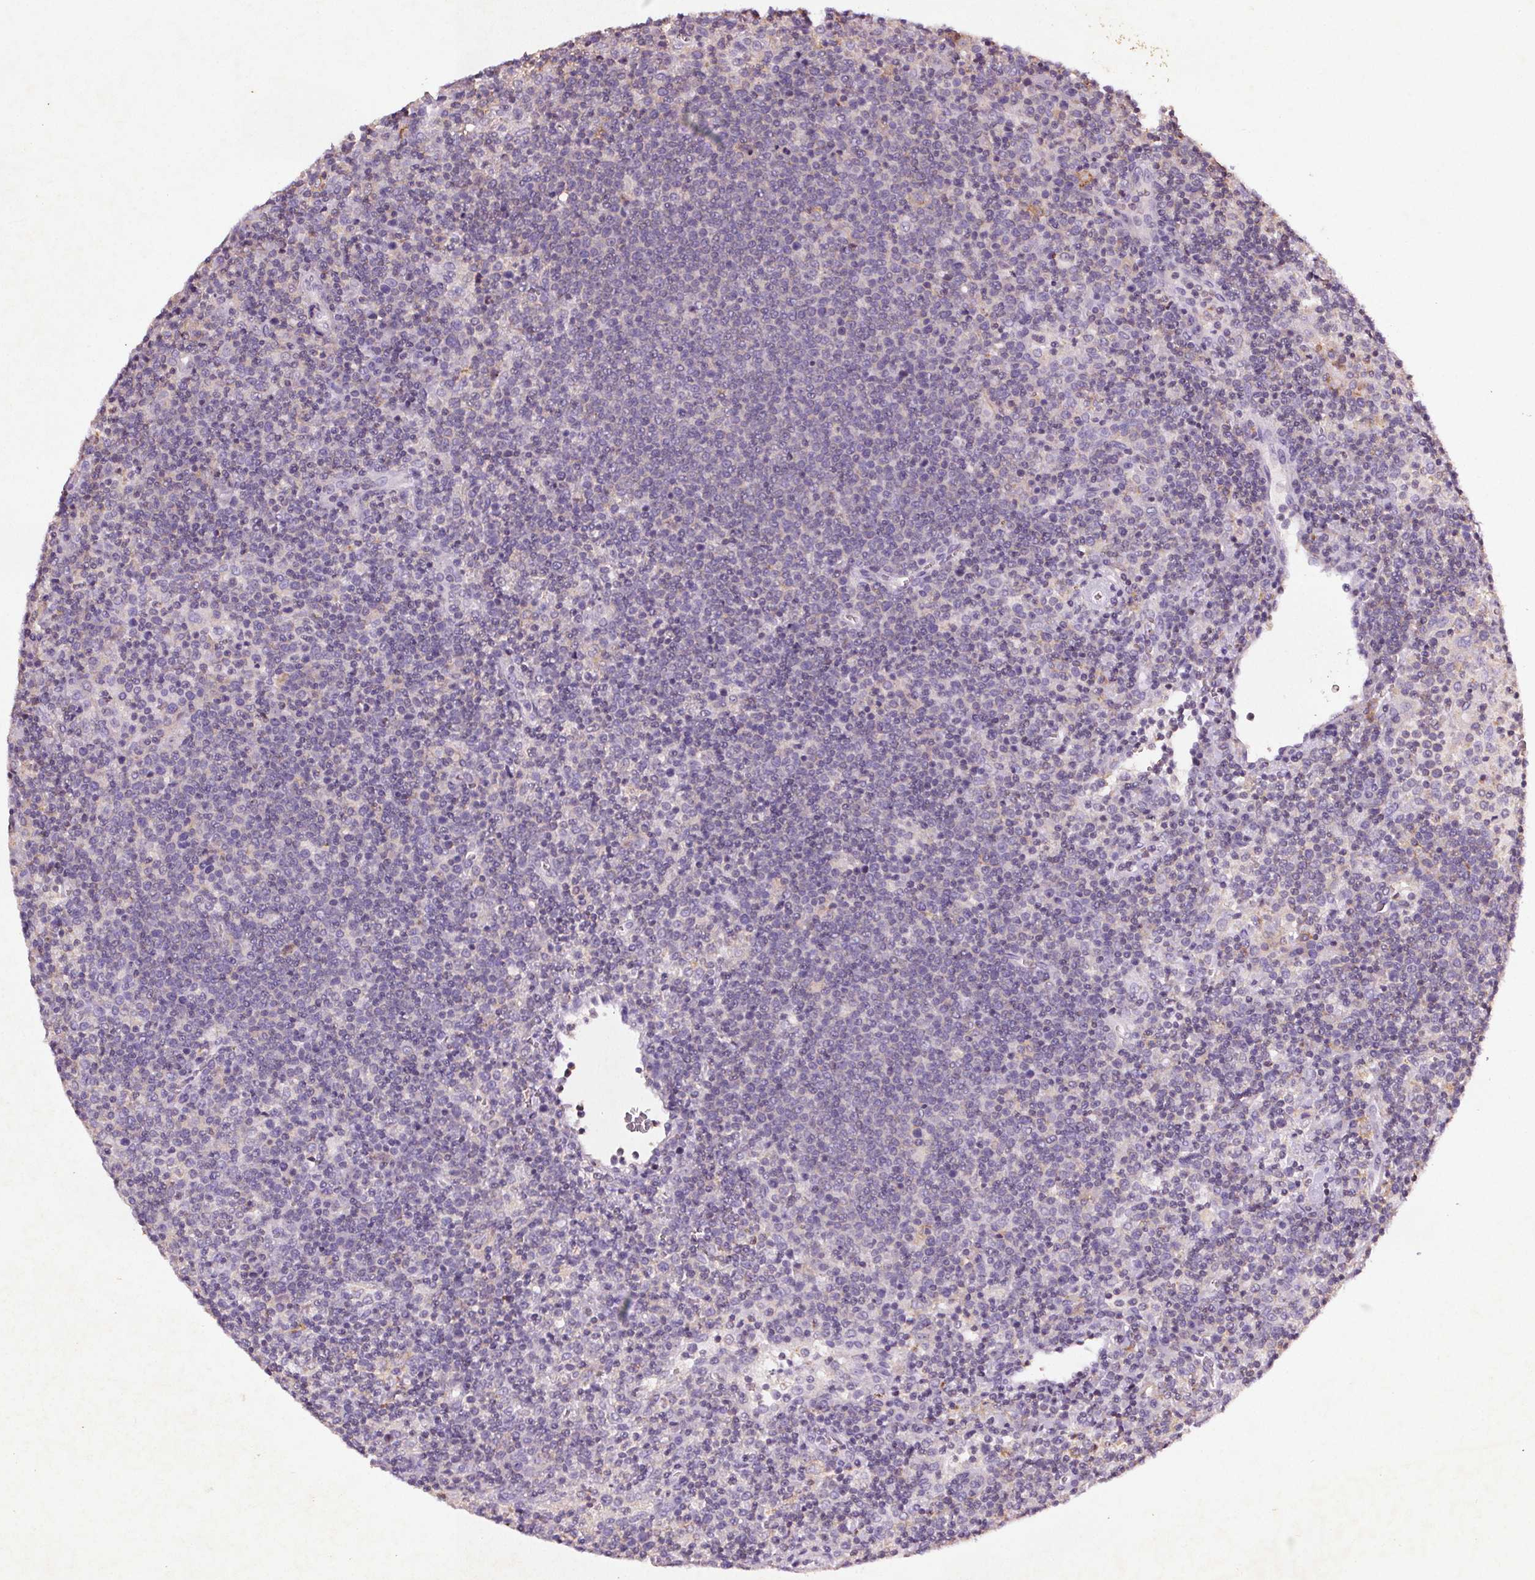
{"staining": {"intensity": "negative", "quantity": "none", "location": "none"}, "tissue": "lymphoma", "cell_type": "Tumor cells", "image_type": "cancer", "snomed": [{"axis": "morphology", "description": "Malignant lymphoma, non-Hodgkin's type, High grade"}, {"axis": "topography", "description": "Lymph node"}], "caption": "An immunohistochemistry (IHC) photomicrograph of high-grade malignant lymphoma, non-Hodgkin's type is shown. There is no staining in tumor cells of high-grade malignant lymphoma, non-Hodgkin's type.", "gene": "C19orf84", "patient": {"sex": "male", "age": 61}}